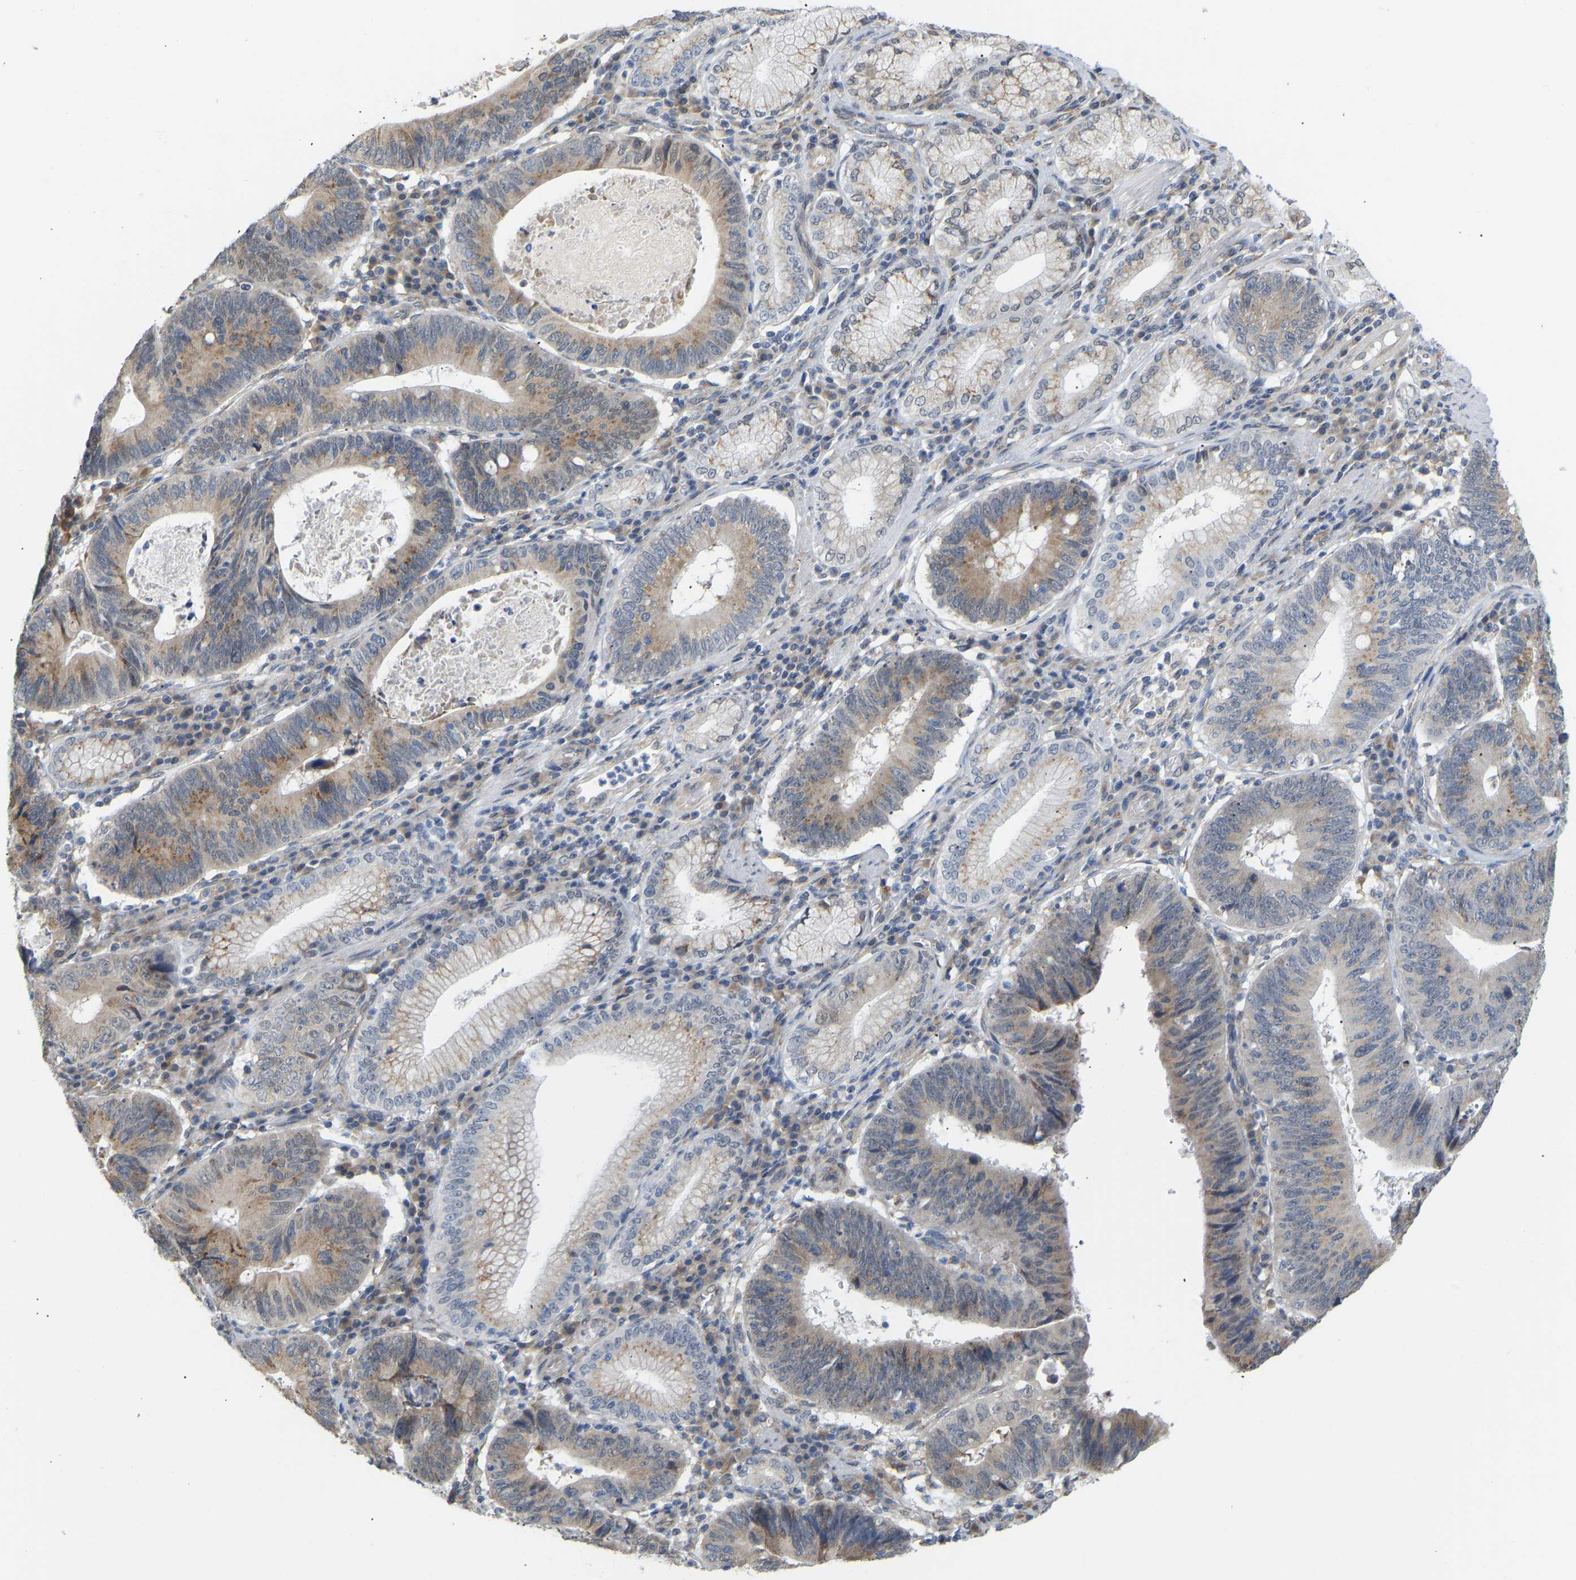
{"staining": {"intensity": "moderate", "quantity": ">75%", "location": "cytoplasmic/membranous"}, "tissue": "stomach cancer", "cell_type": "Tumor cells", "image_type": "cancer", "snomed": [{"axis": "morphology", "description": "Adenocarcinoma, NOS"}, {"axis": "topography", "description": "Stomach"}], "caption": "Stomach adenocarcinoma stained for a protein displays moderate cytoplasmic/membranous positivity in tumor cells.", "gene": "BEND3", "patient": {"sex": "male", "age": 59}}